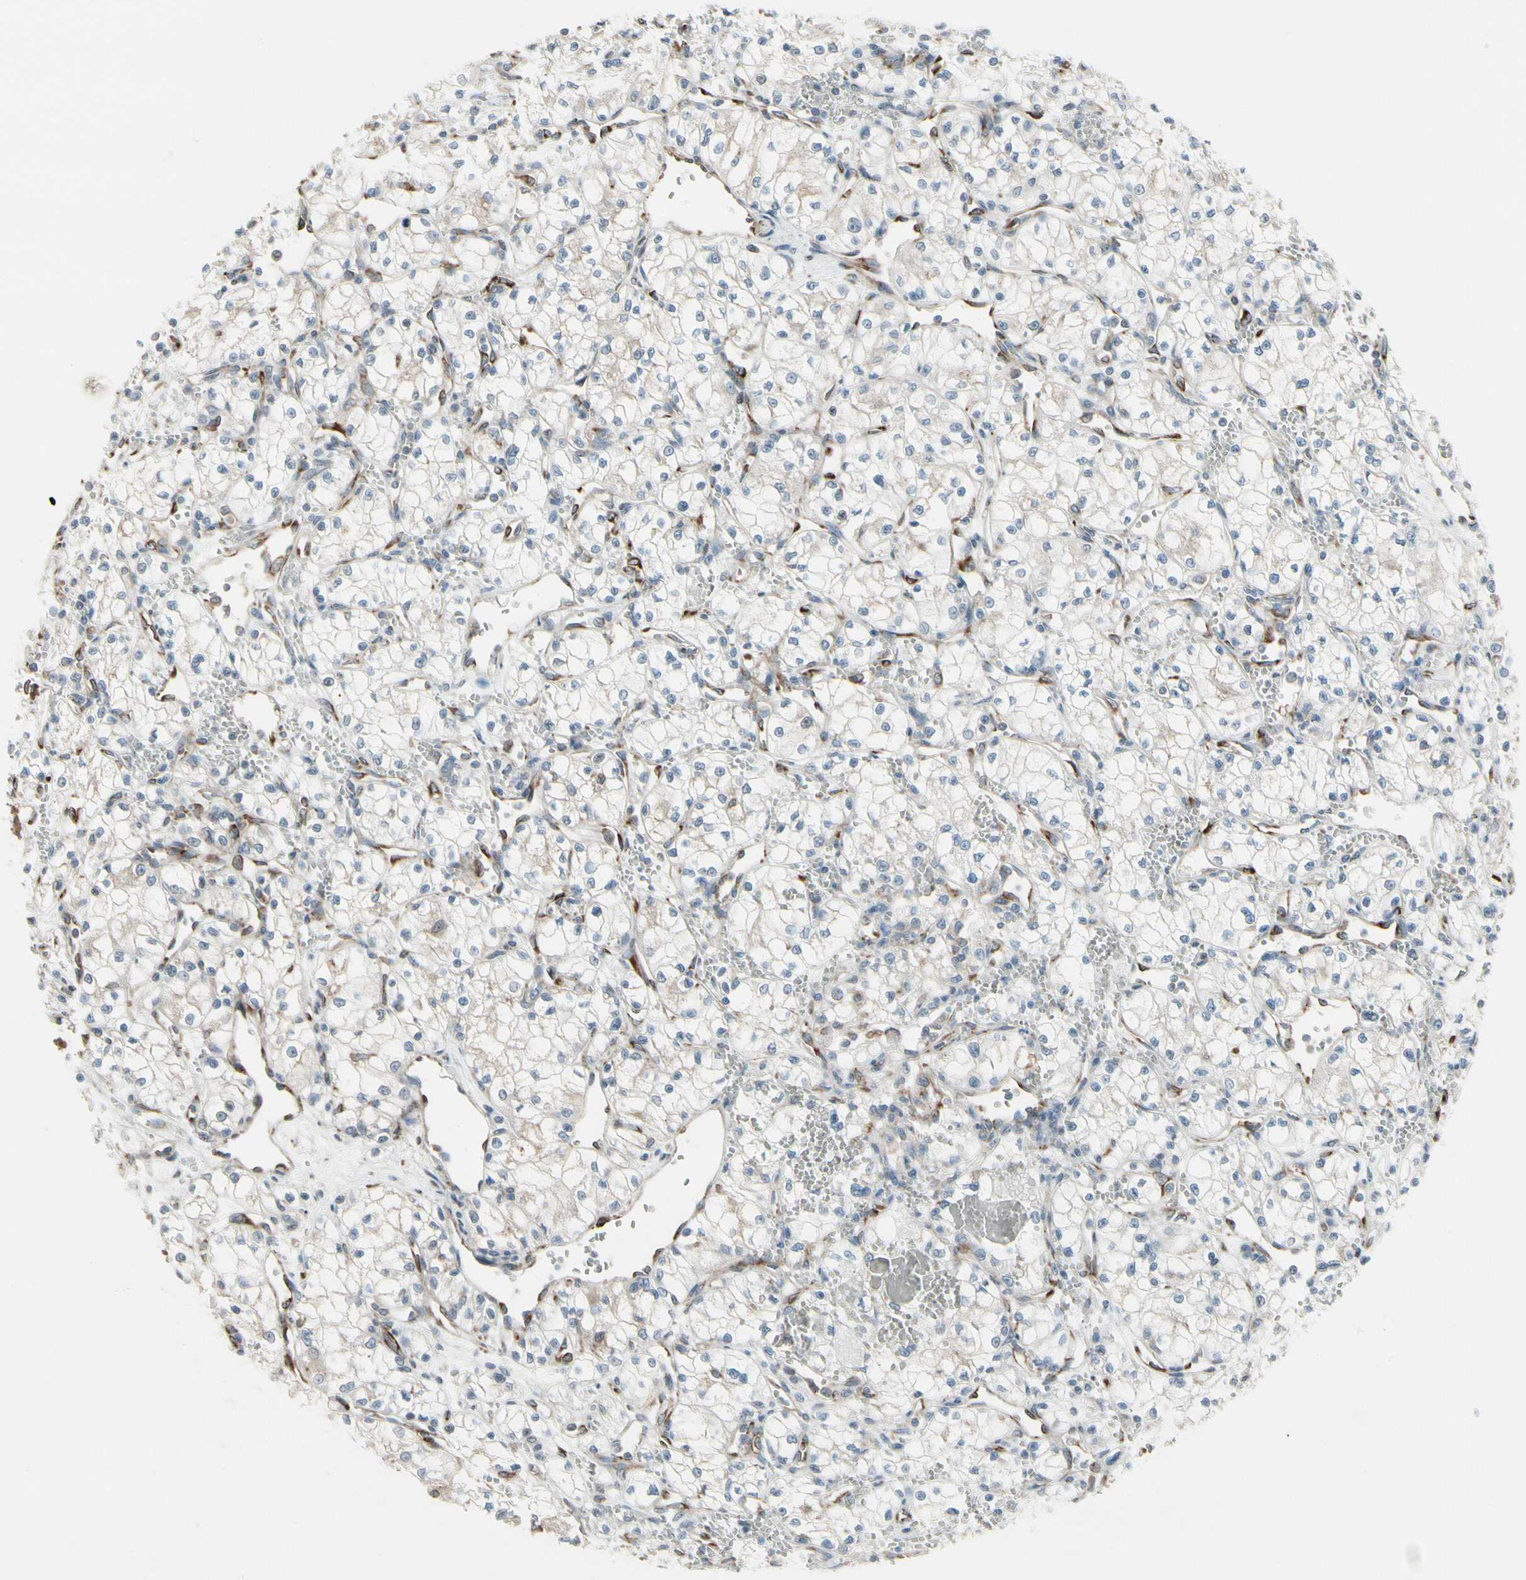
{"staining": {"intensity": "weak", "quantity": "25%-75%", "location": "cytoplasmic/membranous"}, "tissue": "renal cancer", "cell_type": "Tumor cells", "image_type": "cancer", "snomed": [{"axis": "morphology", "description": "Normal tissue, NOS"}, {"axis": "morphology", "description": "Adenocarcinoma, NOS"}, {"axis": "topography", "description": "Kidney"}], "caption": "A high-resolution micrograph shows immunohistochemistry staining of renal cancer (adenocarcinoma), which demonstrates weak cytoplasmic/membranous staining in approximately 25%-75% of tumor cells.", "gene": "FNDC3A", "patient": {"sex": "male", "age": 59}}